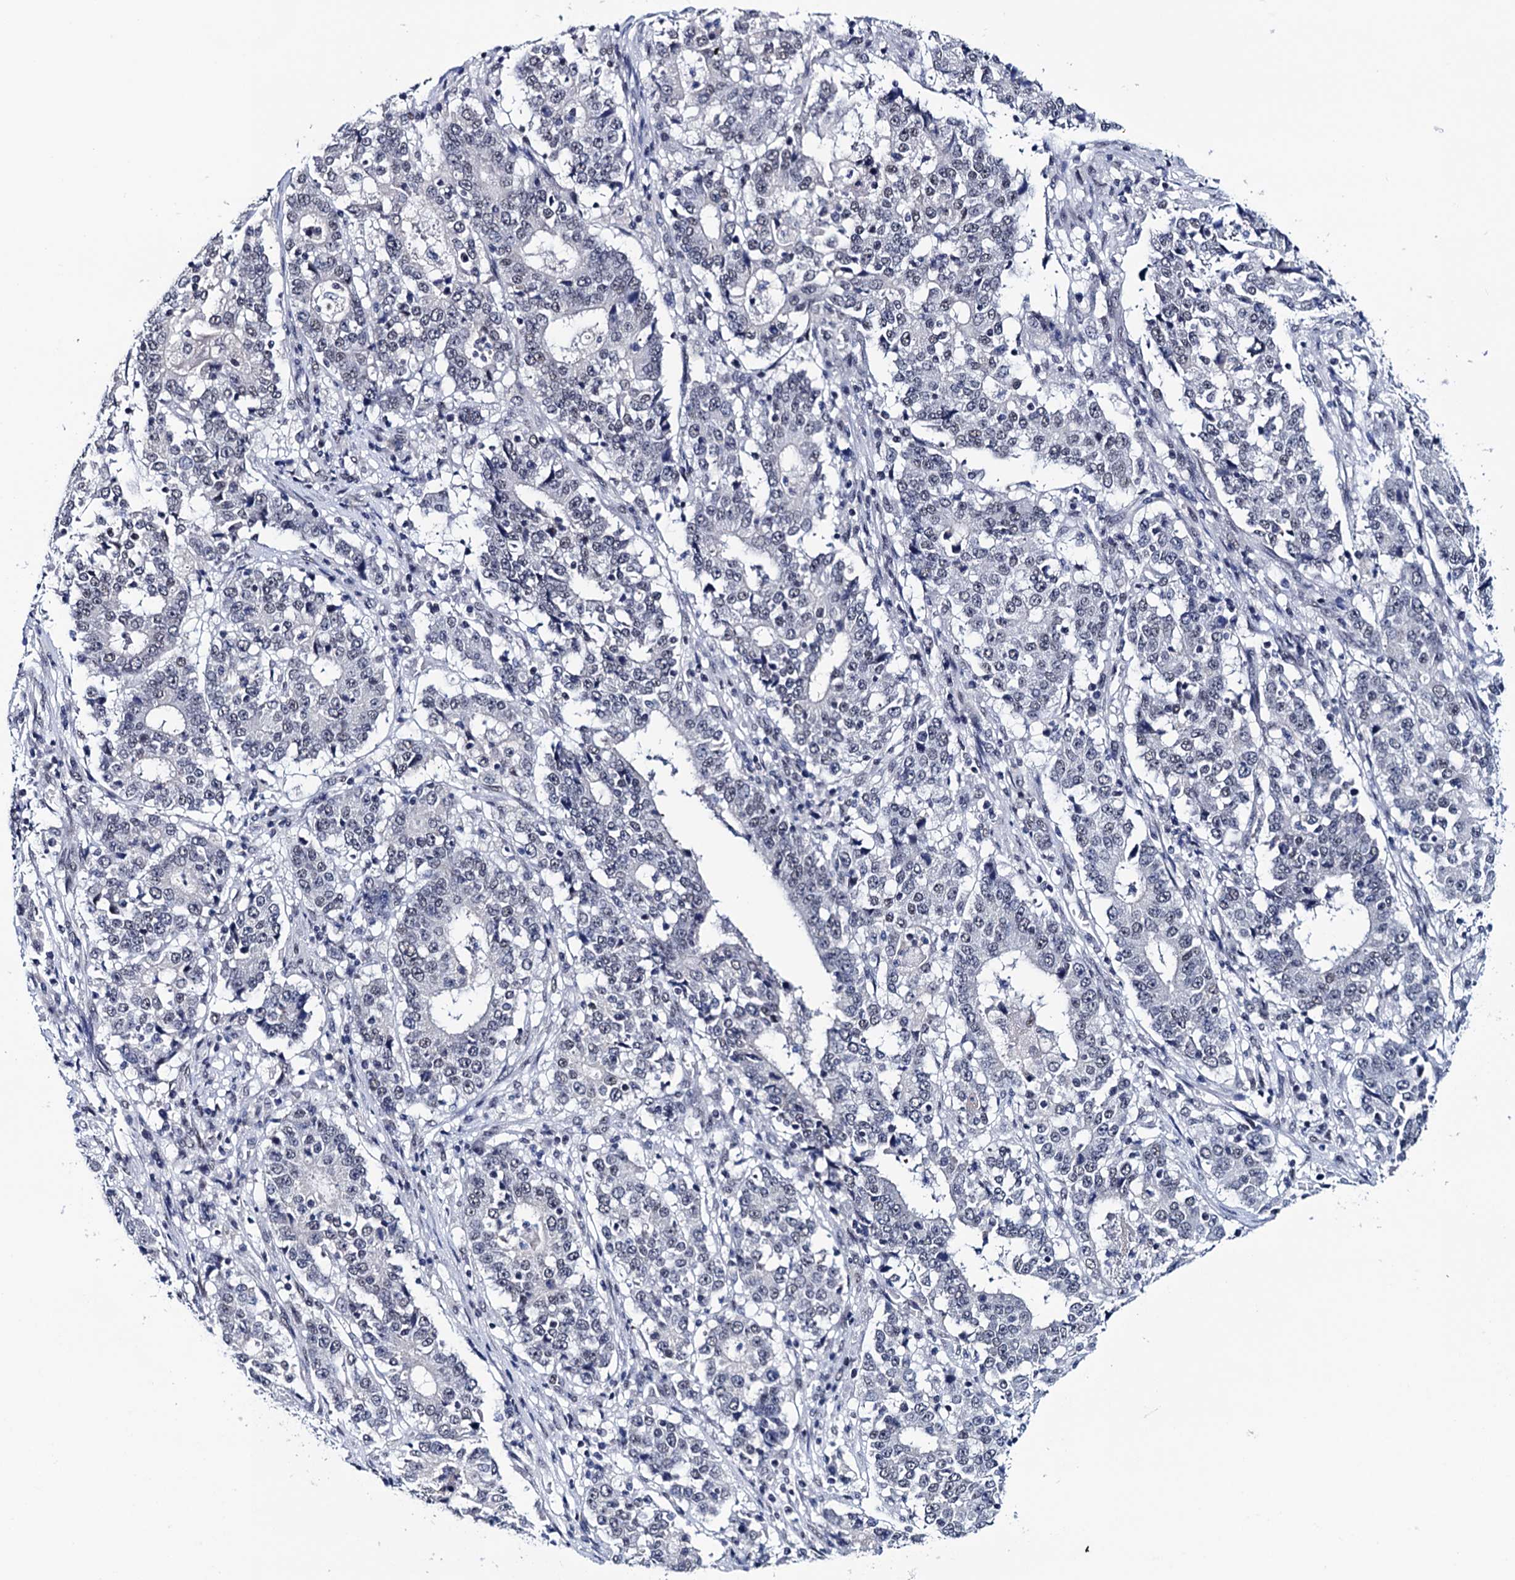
{"staining": {"intensity": "negative", "quantity": "none", "location": "none"}, "tissue": "stomach cancer", "cell_type": "Tumor cells", "image_type": "cancer", "snomed": [{"axis": "morphology", "description": "Adenocarcinoma, NOS"}, {"axis": "topography", "description": "Stomach"}], "caption": "A high-resolution image shows immunohistochemistry staining of stomach cancer, which demonstrates no significant staining in tumor cells. (IHC, brightfield microscopy, high magnification).", "gene": "FNBP4", "patient": {"sex": "male", "age": 59}}